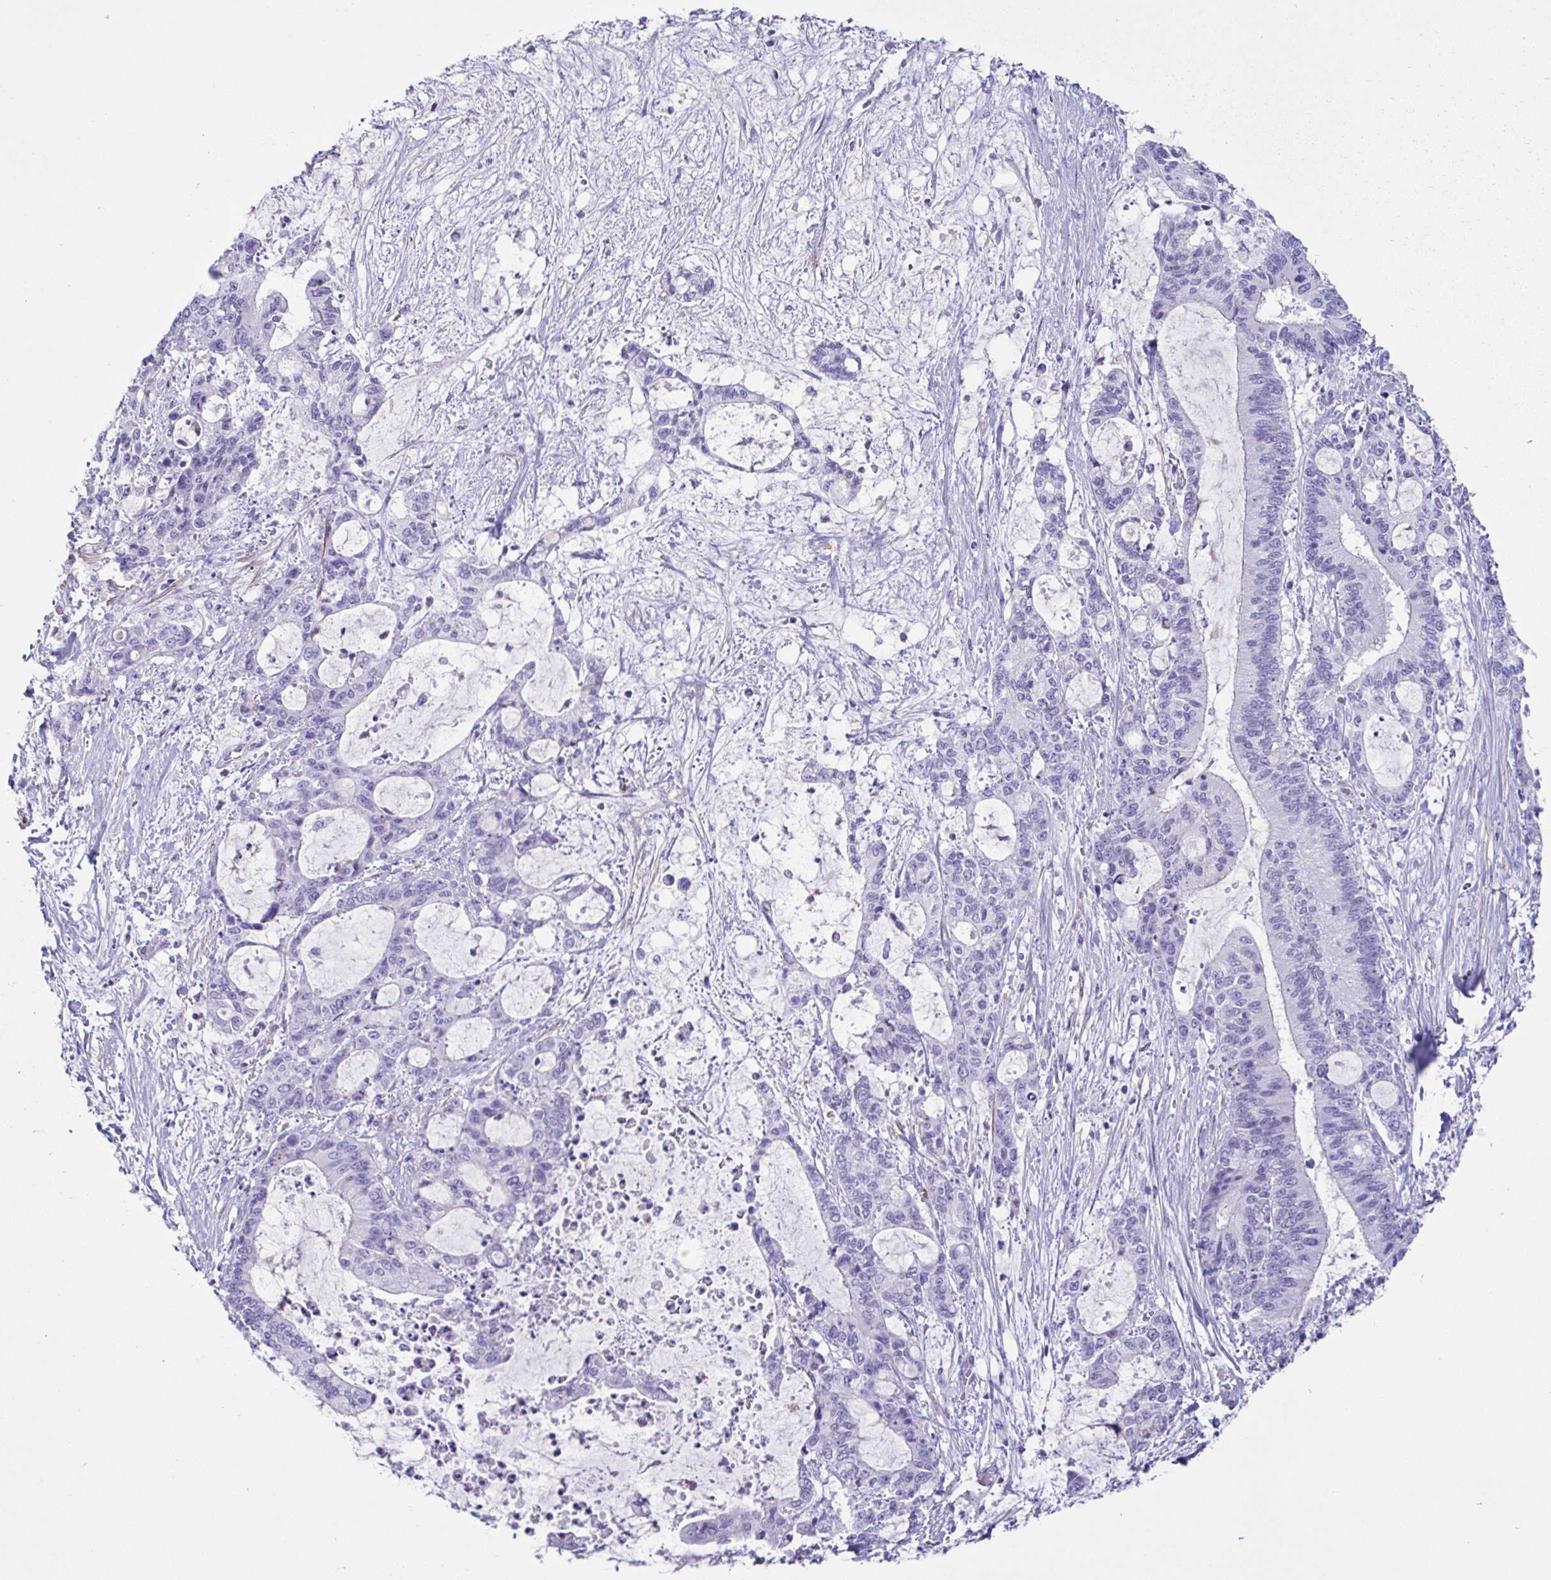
{"staining": {"intensity": "negative", "quantity": "none", "location": "none"}, "tissue": "liver cancer", "cell_type": "Tumor cells", "image_type": "cancer", "snomed": [{"axis": "morphology", "description": "Normal tissue, NOS"}, {"axis": "morphology", "description": "Cholangiocarcinoma"}, {"axis": "topography", "description": "Liver"}, {"axis": "topography", "description": "Peripheral nerve tissue"}], "caption": "High power microscopy micrograph of an immunohistochemistry (IHC) histopathology image of liver cancer, revealing no significant expression in tumor cells.", "gene": "CYP11B1", "patient": {"sex": "female", "age": 73}}